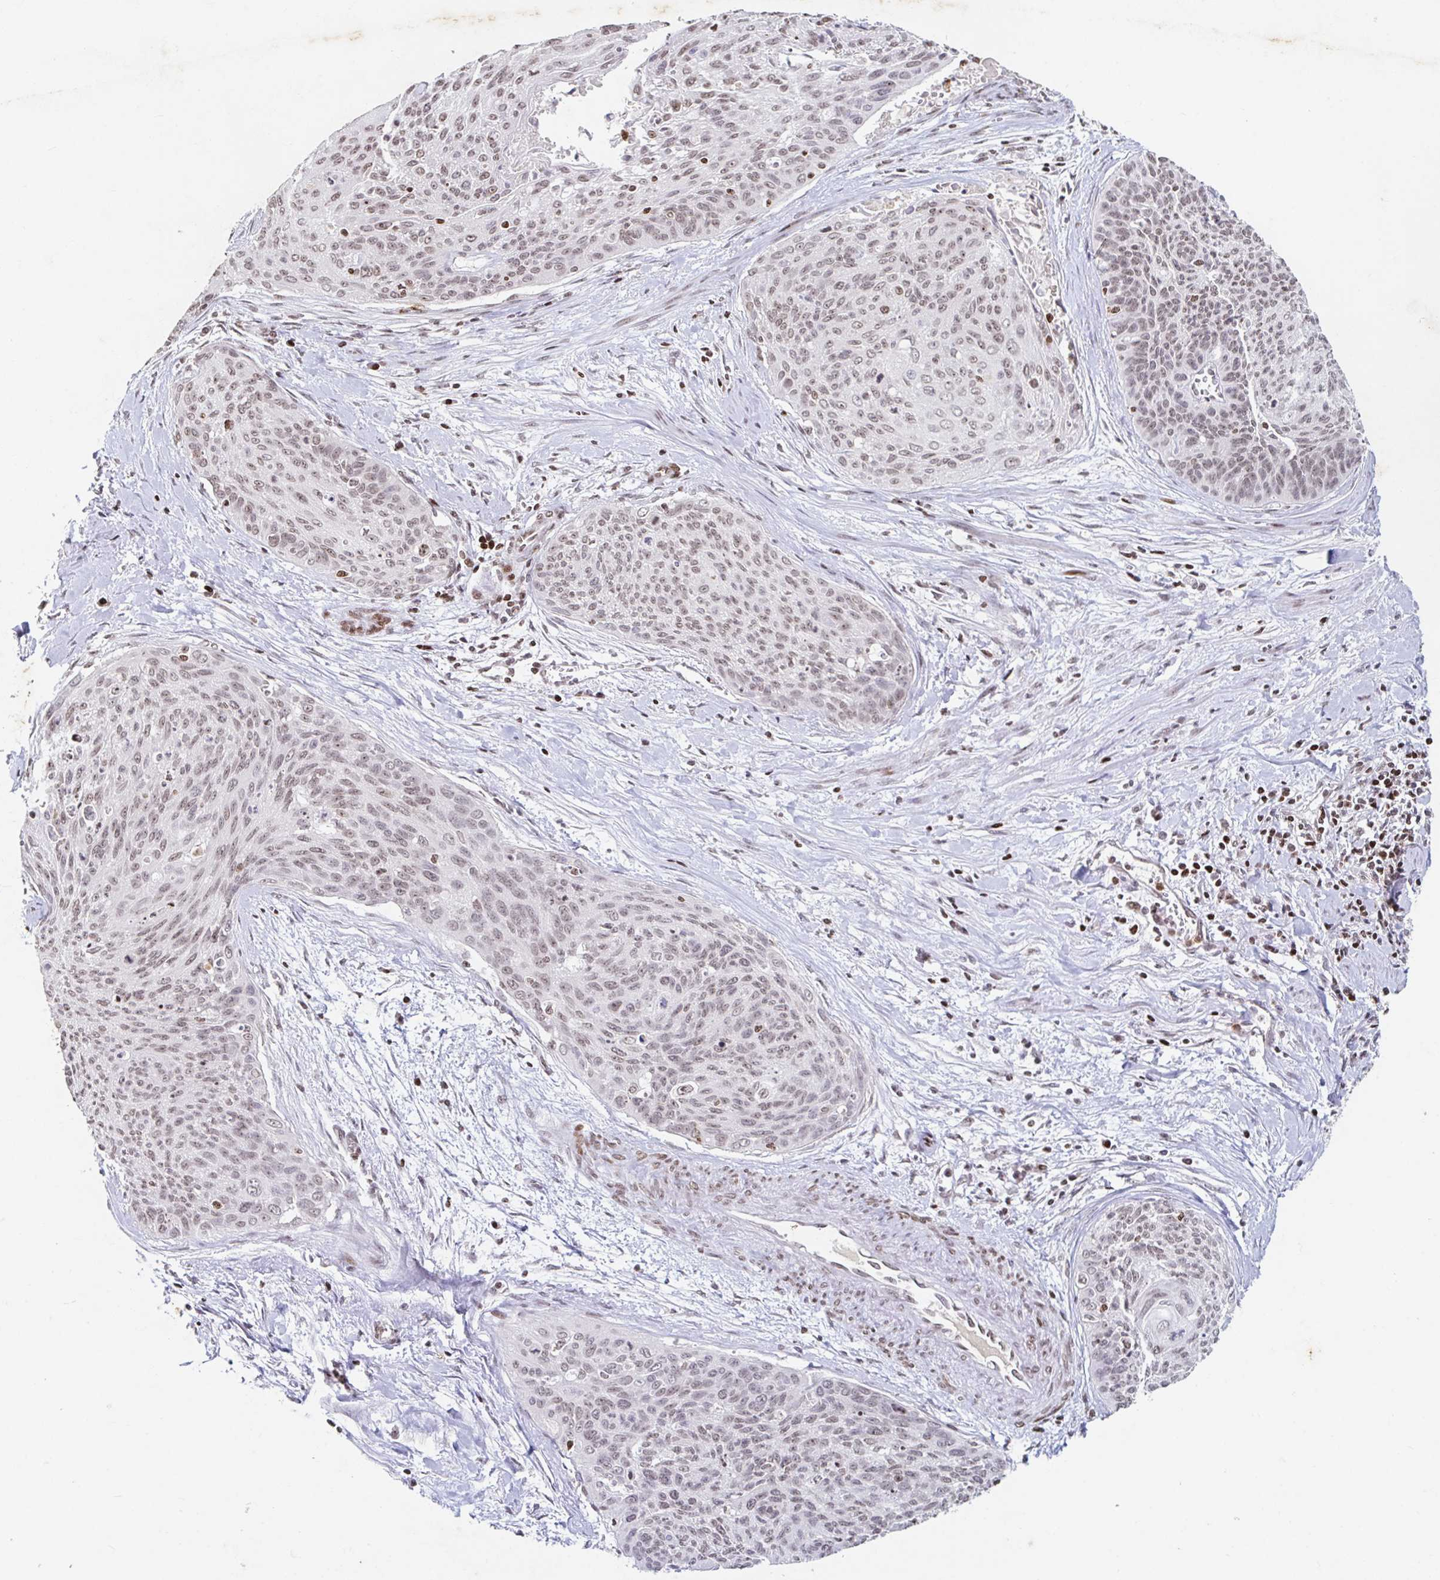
{"staining": {"intensity": "weak", "quantity": ">75%", "location": "nuclear"}, "tissue": "cervical cancer", "cell_type": "Tumor cells", "image_type": "cancer", "snomed": [{"axis": "morphology", "description": "Squamous cell carcinoma, NOS"}, {"axis": "topography", "description": "Cervix"}], "caption": "Approximately >75% of tumor cells in human cervical cancer exhibit weak nuclear protein expression as visualized by brown immunohistochemical staining.", "gene": "C19orf53", "patient": {"sex": "female", "age": 55}}